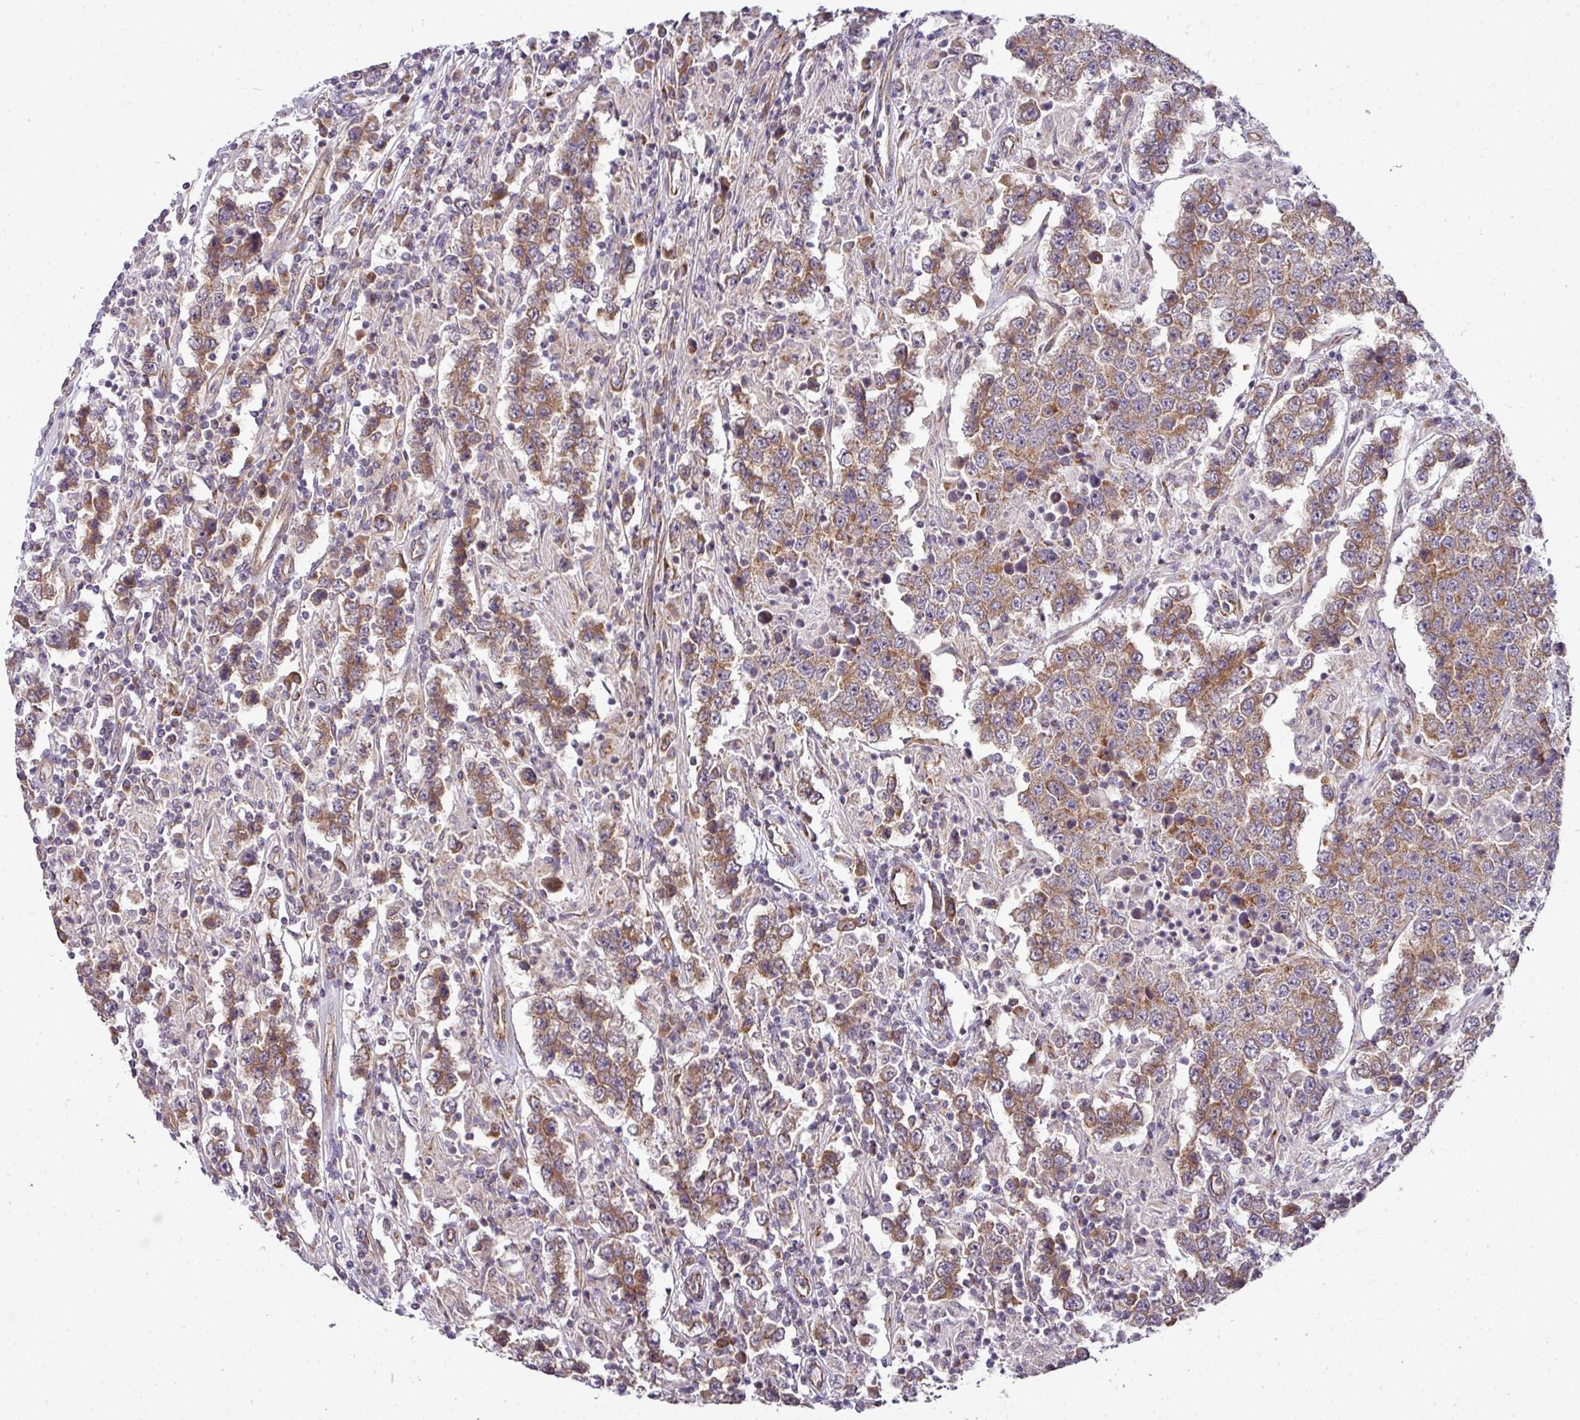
{"staining": {"intensity": "moderate", "quantity": ">75%", "location": "cytoplasmic/membranous"}, "tissue": "testis cancer", "cell_type": "Tumor cells", "image_type": "cancer", "snomed": [{"axis": "morphology", "description": "Normal tissue, NOS"}, {"axis": "morphology", "description": "Urothelial carcinoma, High grade"}, {"axis": "morphology", "description": "Seminoma, NOS"}, {"axis": "morphology", "description": "Carcinoma, Embryonal, NOS"}, {"axis": "topography", "description": "Urinary bladder"}, {"axis": "topography", "description": "Testis"}], "caption": "High-grade urothelial carcinoma (testis) stained with DAB immunohistochemistry (IHC) demonstrates medium levels of moderate cytoplasmic/membranous expression in approximately >75% of tumor cells.", "gene": "TIMMDC1", "patient": {"sex": "male", "age": 41}}